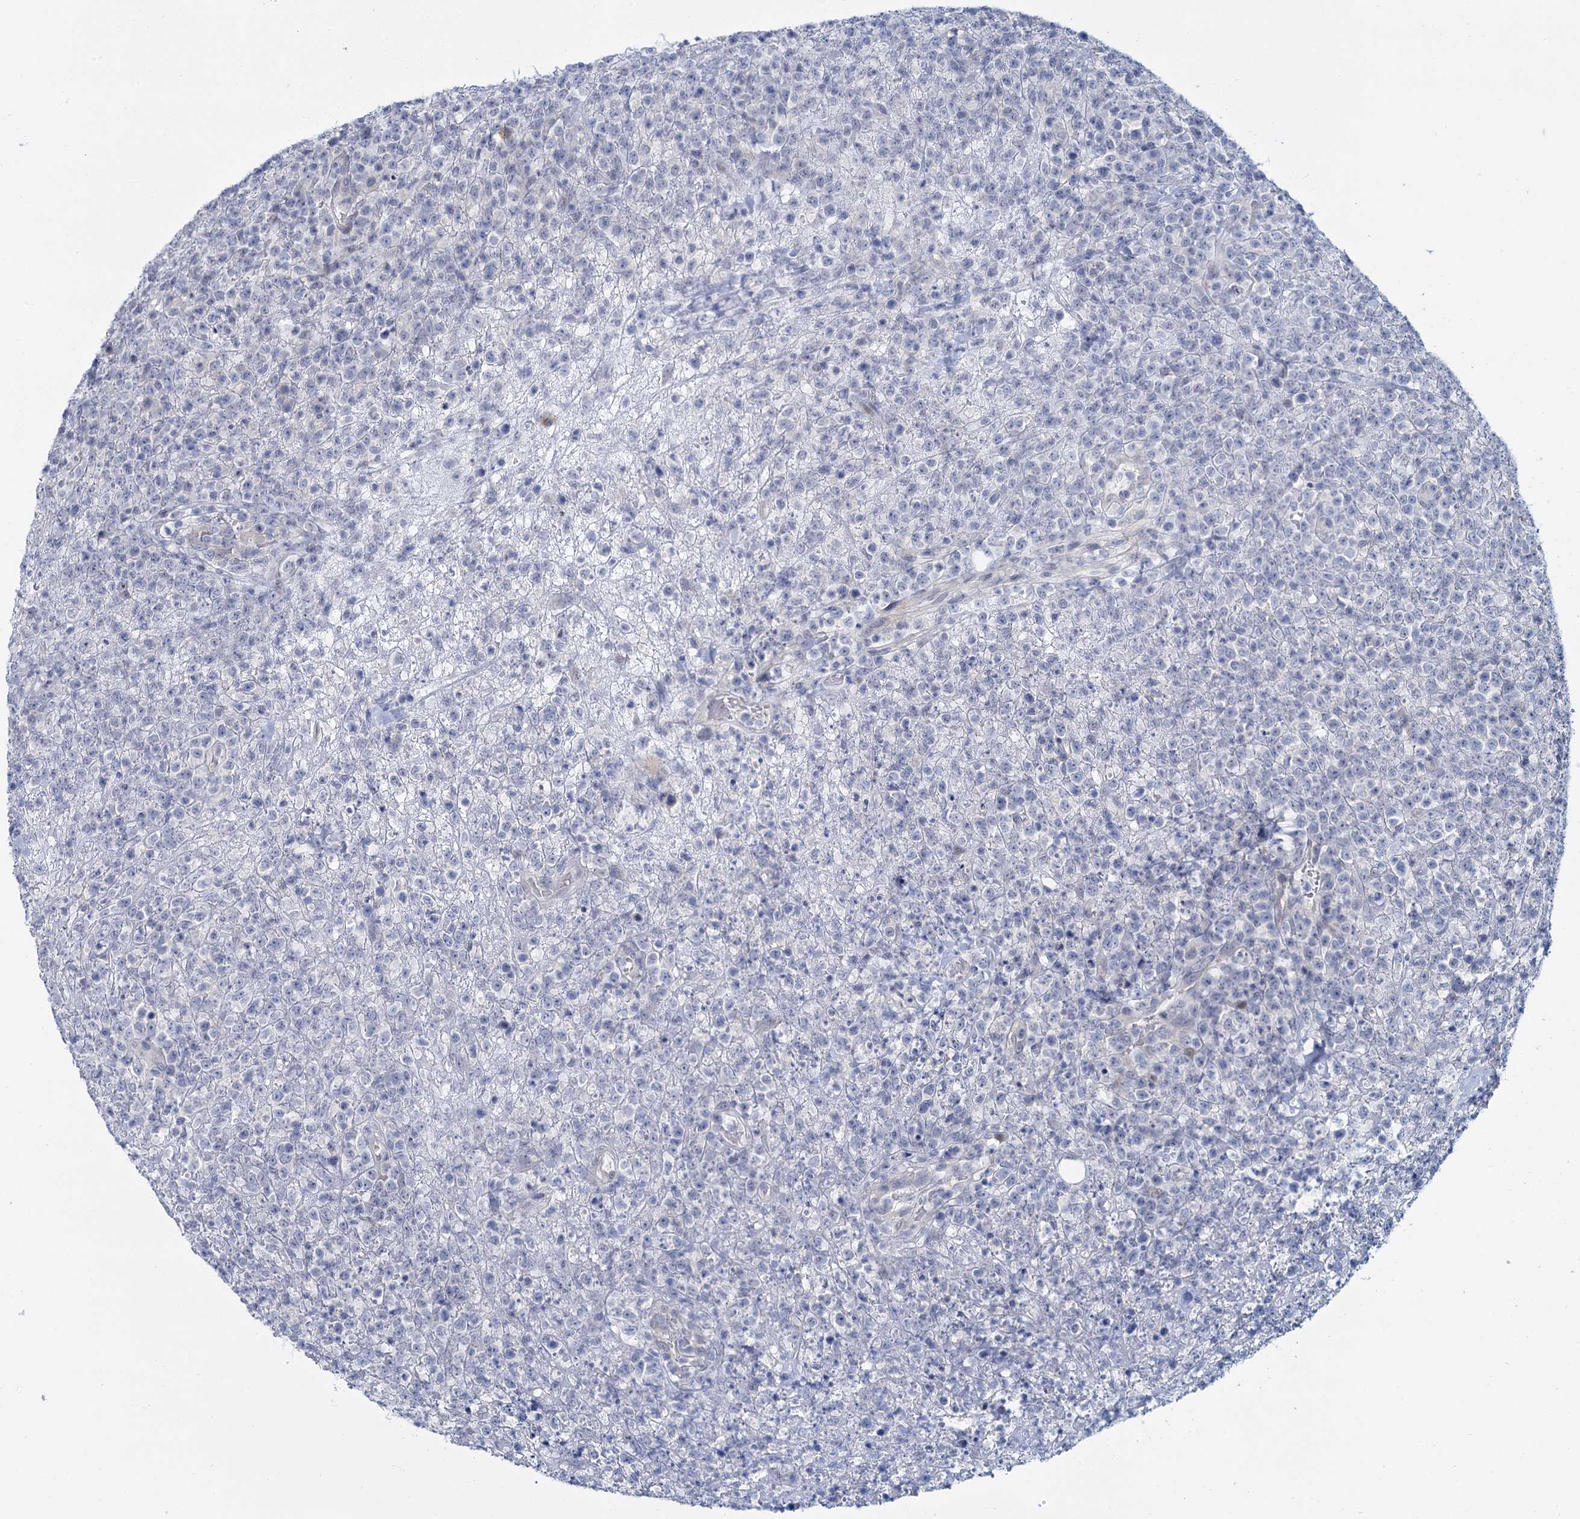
{"staining": {"intensity": "negative", "quantity": "none", "location": "none"}, "tissue": "lymphoma", "cell_type": "Tumor cells", "image_type": "cancer", "snomed": [{"axis": "morphology", "description": "Malignant lymphoma, non-Hodgkin's type, High grade"}, {"axis": "topography", "description": "Colon"}], "caption": "Histopathology image shows no protein staining in tumor cells of malignant lymphoma, non-Hodgkin's type (high-grade) tissue.", "gene": "ACRBP", "patient": {"sex": "female", "age": 53}}